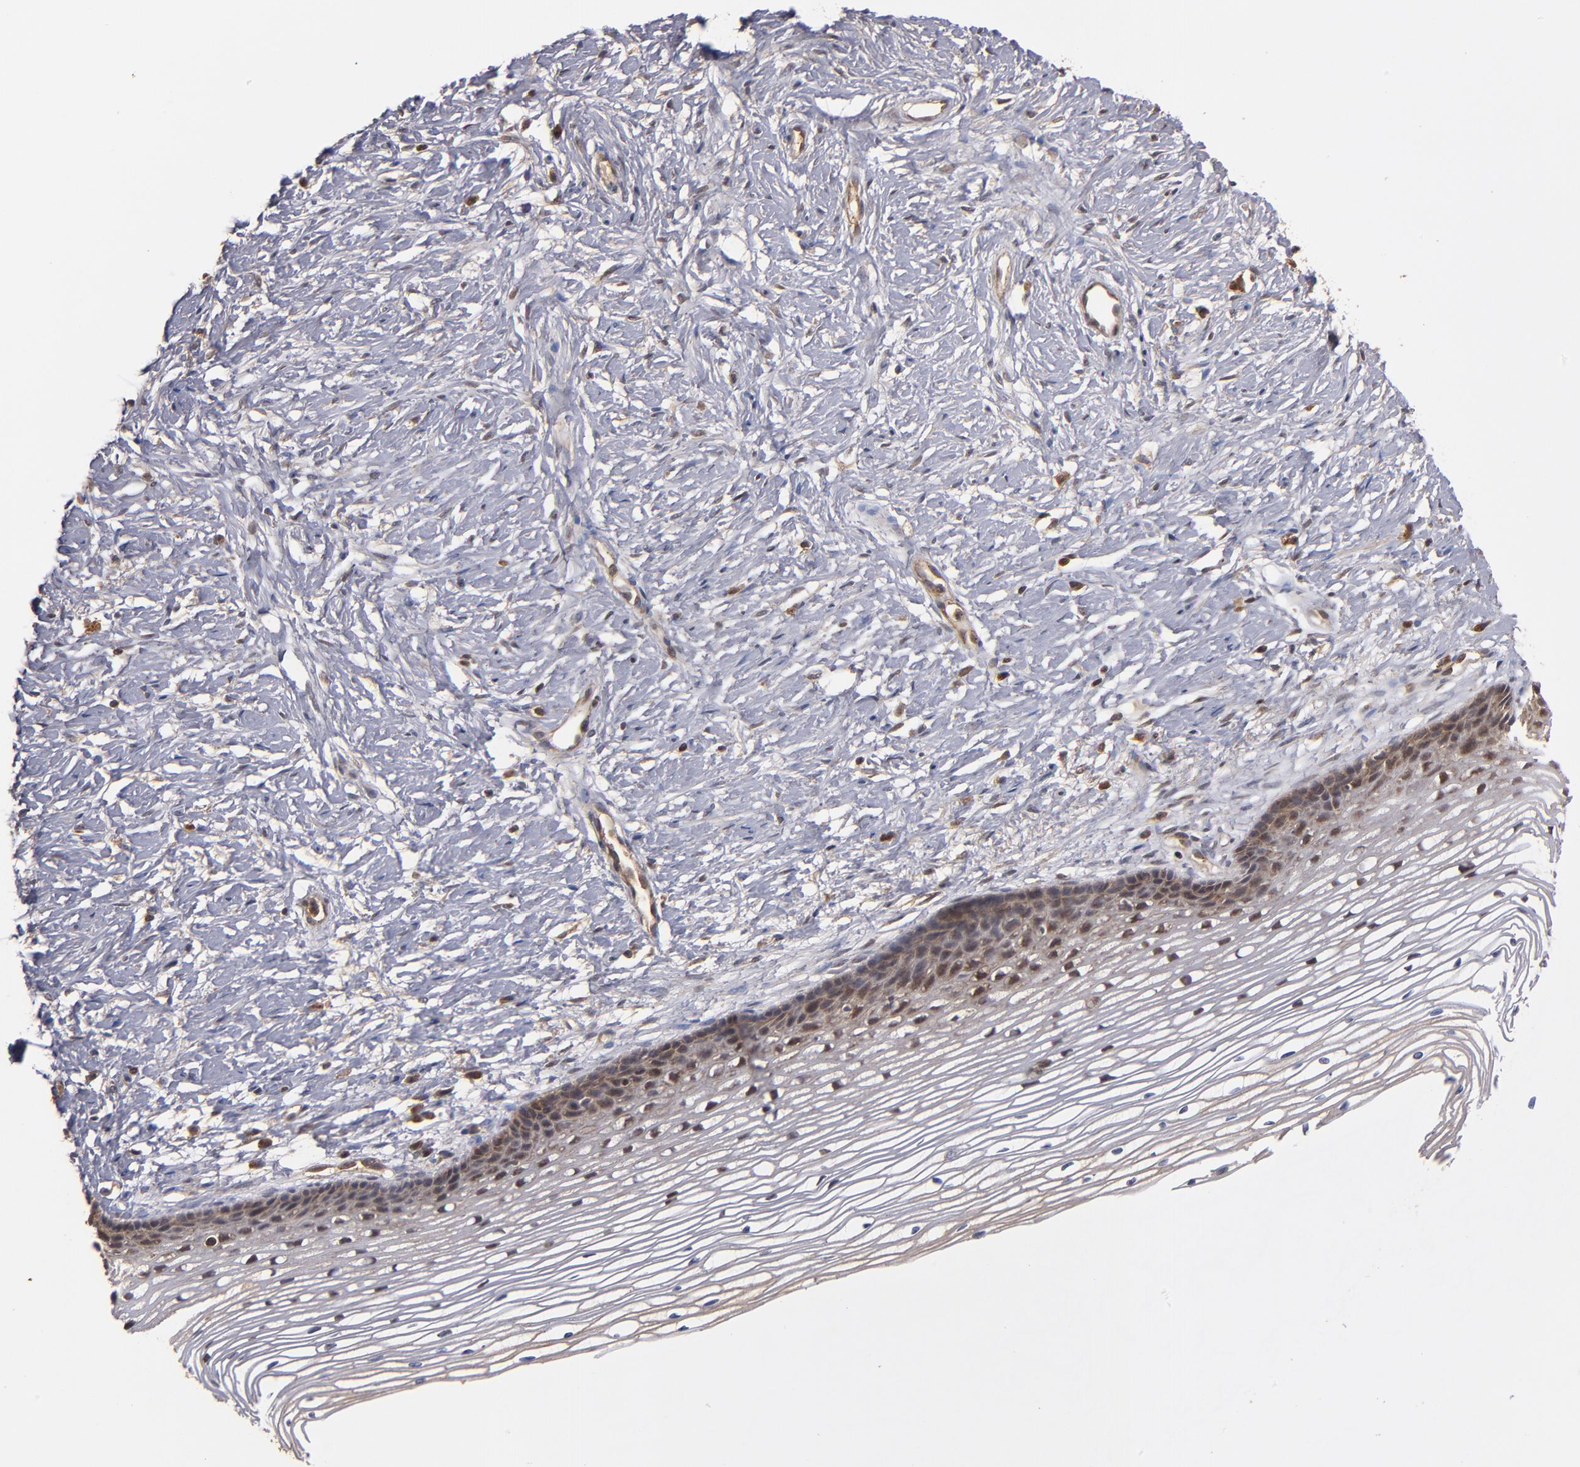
{"staining": {"intensity": "moderate", "quantity": ">75%", "location": "cytoplasmic/membranous"}, "tissue": "cervix", "cell_type": "Glandular cells", "image_type": "normal", "snomed": [{"axis": "morphology", "description": "Normal tissue, NOS"}, {"axis": "topography", "description": "Cervix"}], "caption": "Immunohistochemistry (DAB) staining of unremarkable cervix exhibits moderate cytoplasmic/membranous protein expression in about >75% of glandular cells. (DAB = brown stain, brightfield microscopy at high magnification).", "gene": "BDKRB1", "patient": {"sex": "female", "age": 77}}